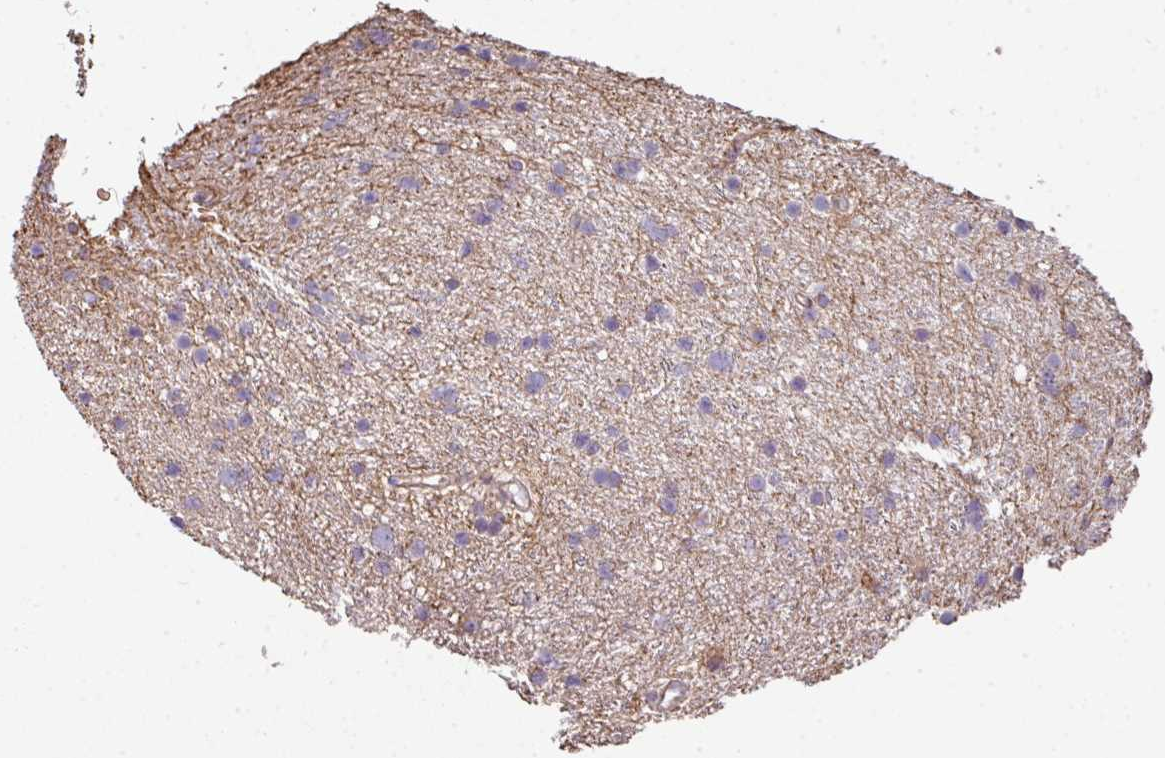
{"staining": {"intensity": "negative", "quantity": "none", "location": "none"}, "tissue": "glioma", "cell_type": "Tumor cells", "image_type": "cancer", "snomed": [{"axis": "morphology", "description": "Glioma, malignant, Low grade"}, {"axis": "topography", "description": "Cerebral cortex"}], "caption": "Low-grade glioma (malignant) was stained to show a protein in brown. There is no significant staining in tumor cells. The staining was performed using DAB to visualize the protein expression in brown, while the nuclei were stained in blue with hematoxylin (Magnification: 20x).", "gene": "ANO9", "patient": {"sex": "female", "age": 39}}